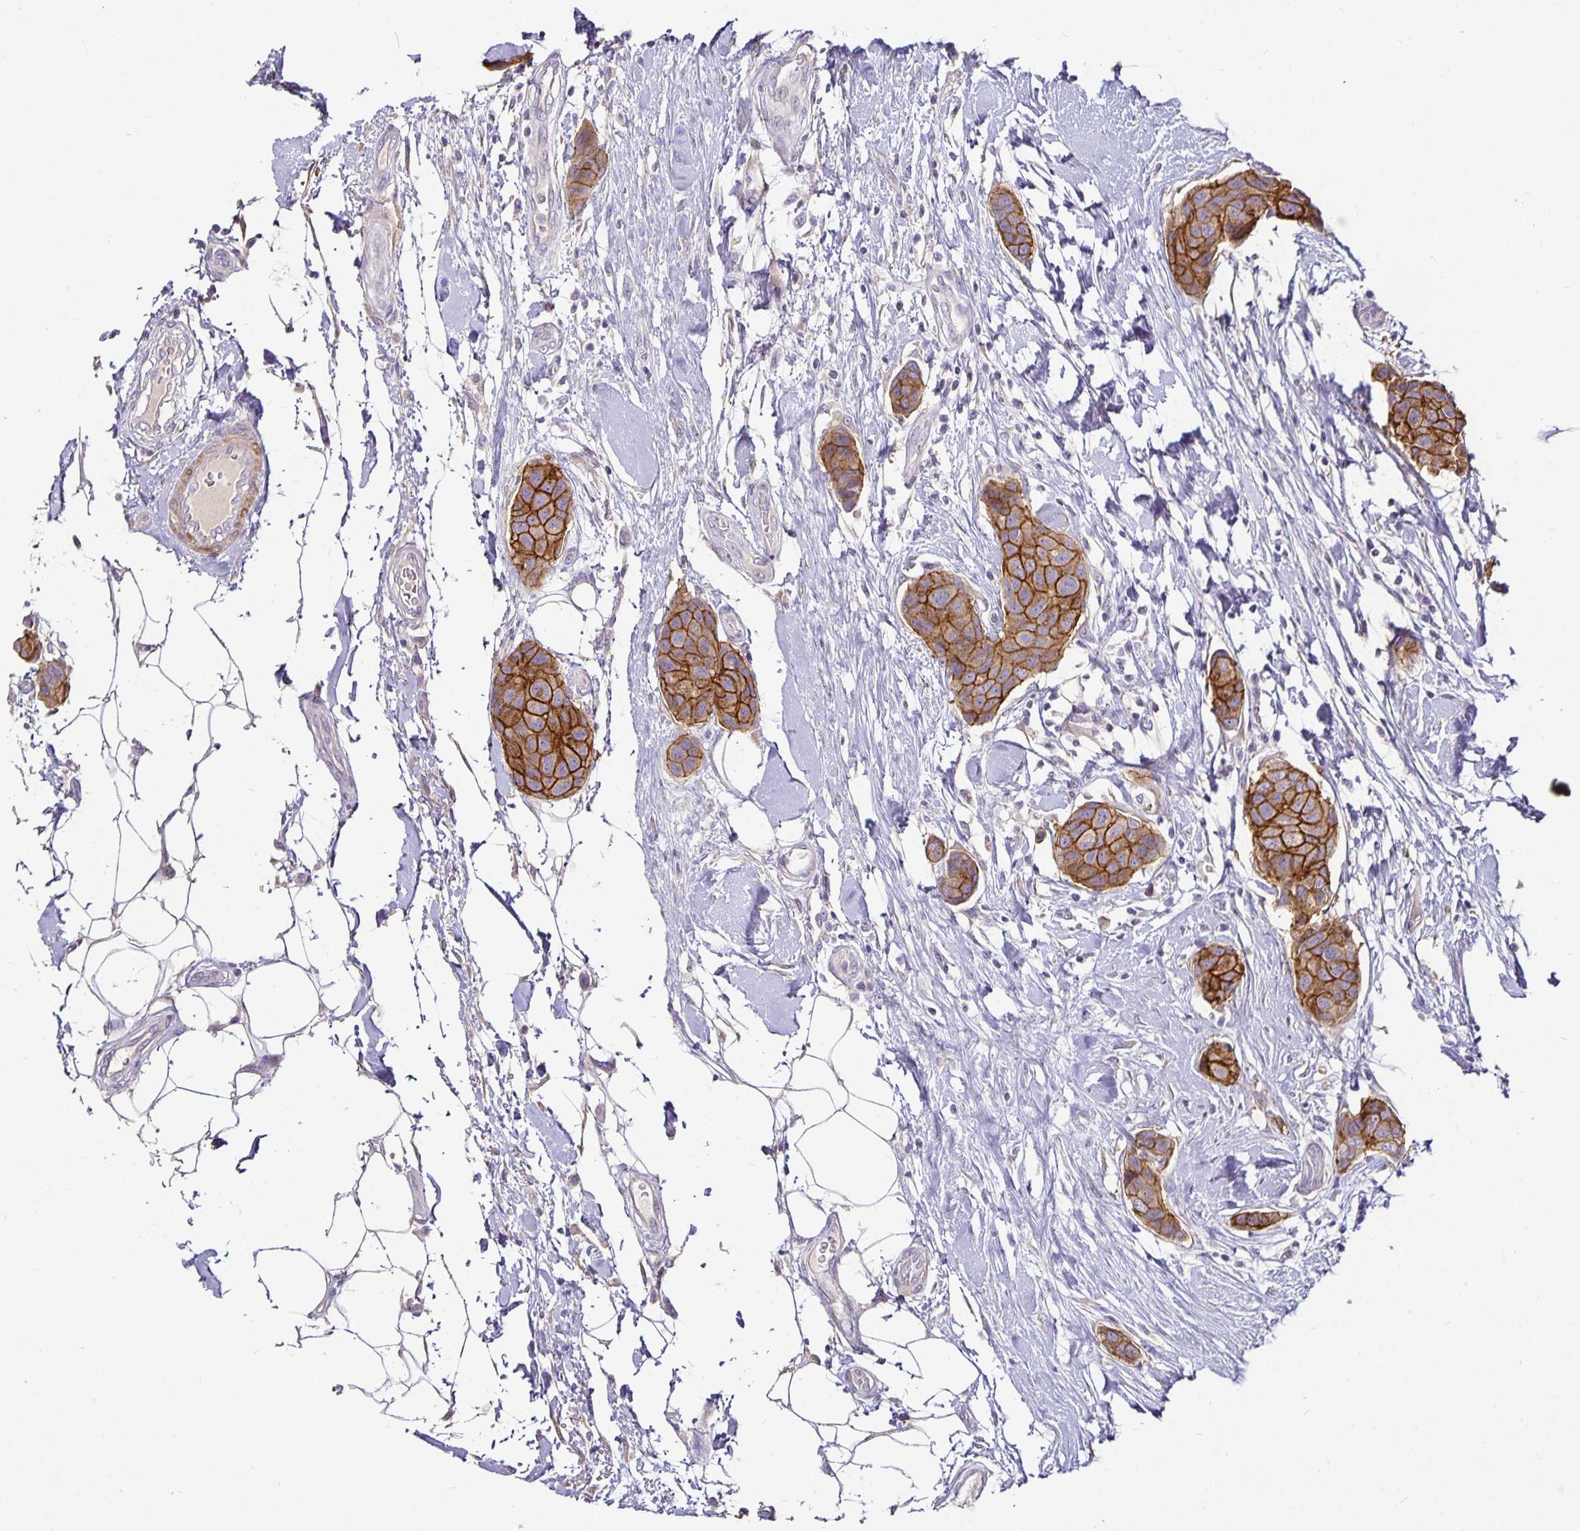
{"staining": {"intensity": "moderate", "quantity": ">75%", "location": "cytoplasmic/membranous"}, "tissue": "breast cancer", "cell_type": "Tumor cells", "image_type": "cancer", "snomed": [{"axis": "morphology", "description": "Duct carcinoma"}, {"axis": "topography", "description": "Breast"}, {"axis": "topography", "description": "Lymph node"}], "caption": "Infiltrating ductal carcinoma (breast) stained with DAB immunohistochemistry reveals medium levels of moderate cytoplasmic/membranous expression in approximately >75% of tumor cells.", "gene": "CA12", "patient": {"sex": "female", "age": 80}}